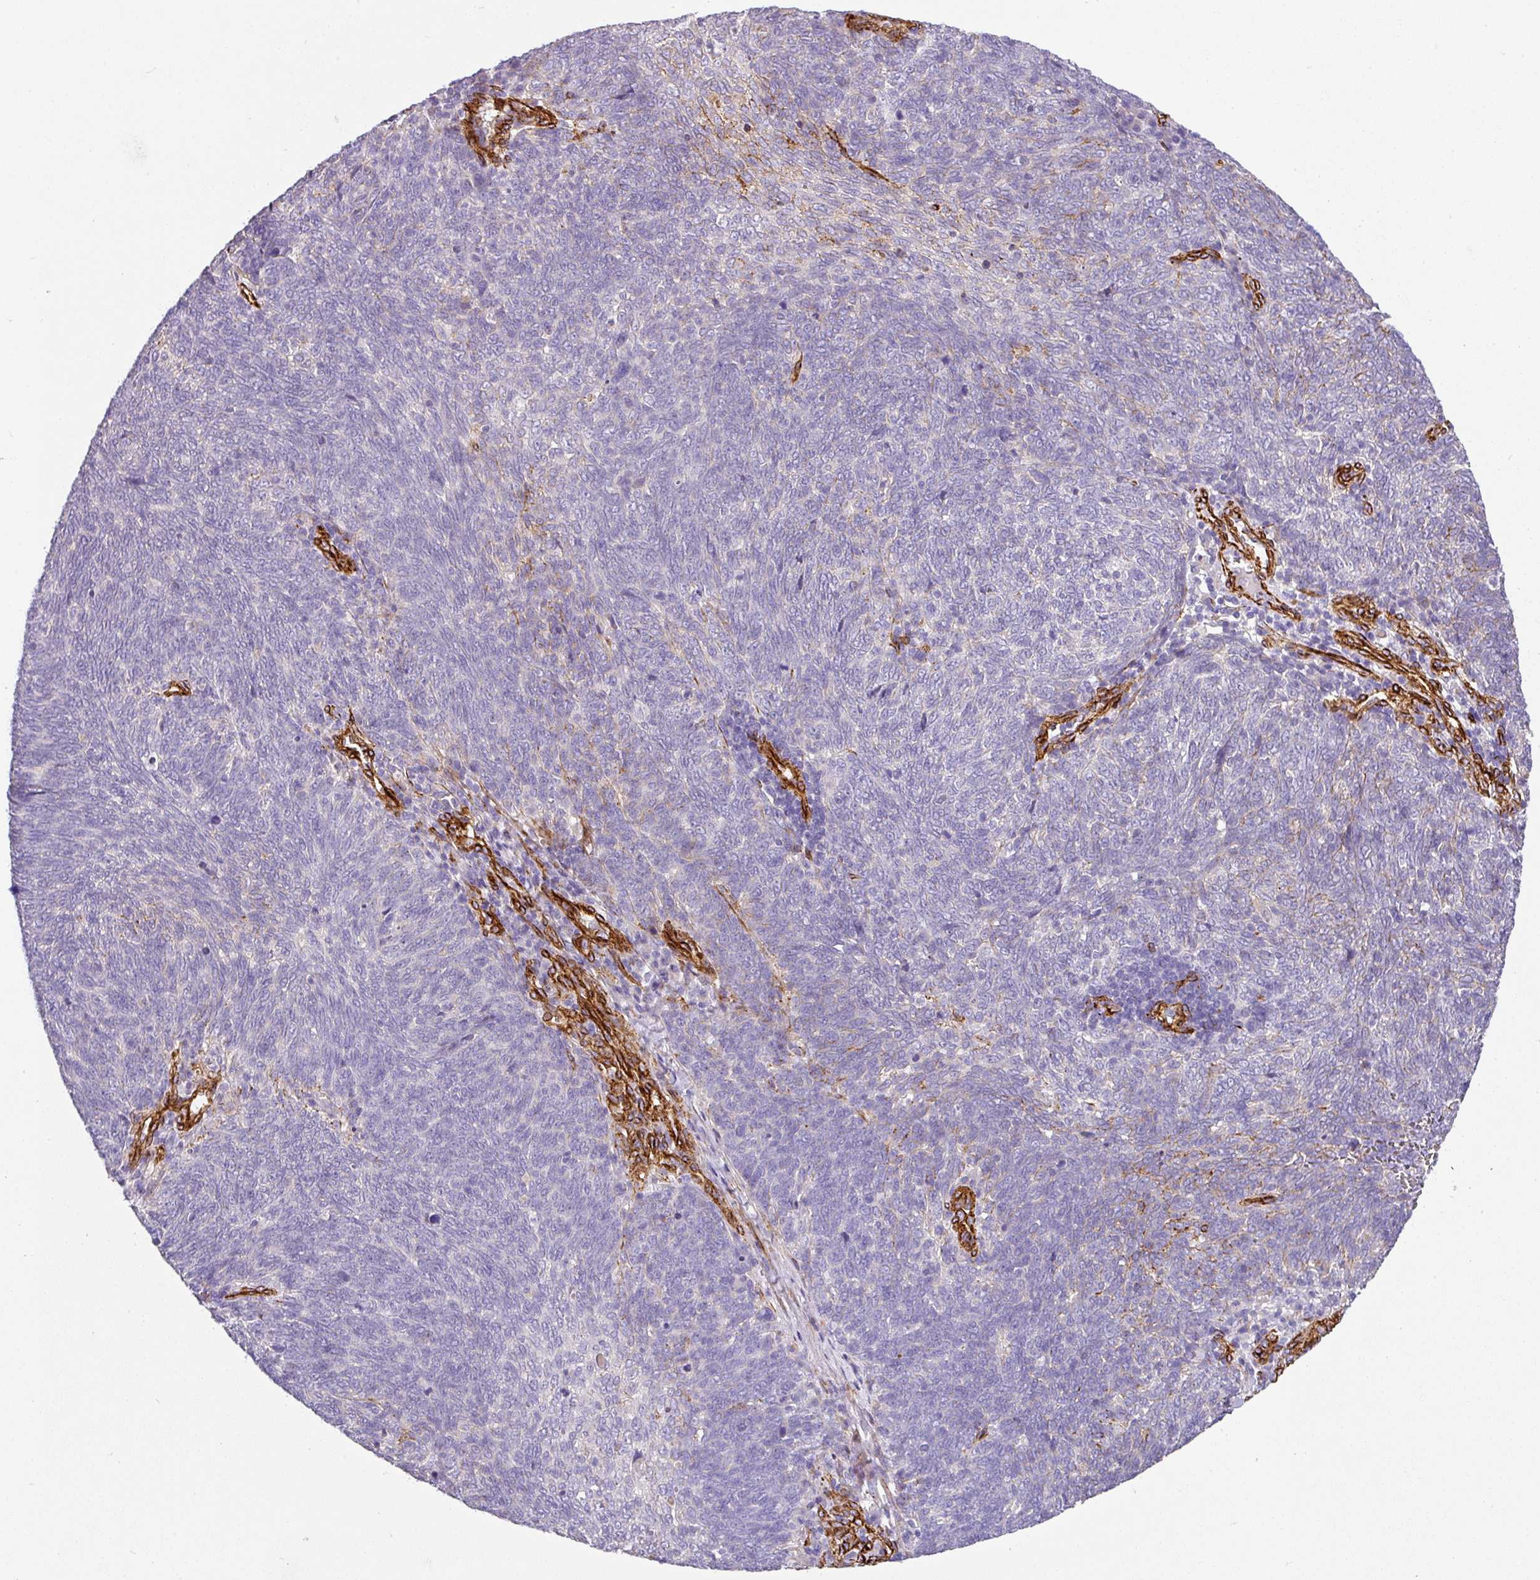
{"staining": {"intensity": "negative", "quantity": "none", "location": "none"}, "tissue": "lung cancer", "cell_type": "Tumor cells", "image_type": "cancer", "snomed": [{"axis": "morphology", "description": "Squamous cell carcinoma, NOS"}, {"axis": "topography", "description": "Lung"}], "caption": "Tumor cells are negative for brown protein staining in lung cancer (squamous cell carcinoma).", "gene": "SLC25A17", "patient": {"sex": "female", "age": 72}}